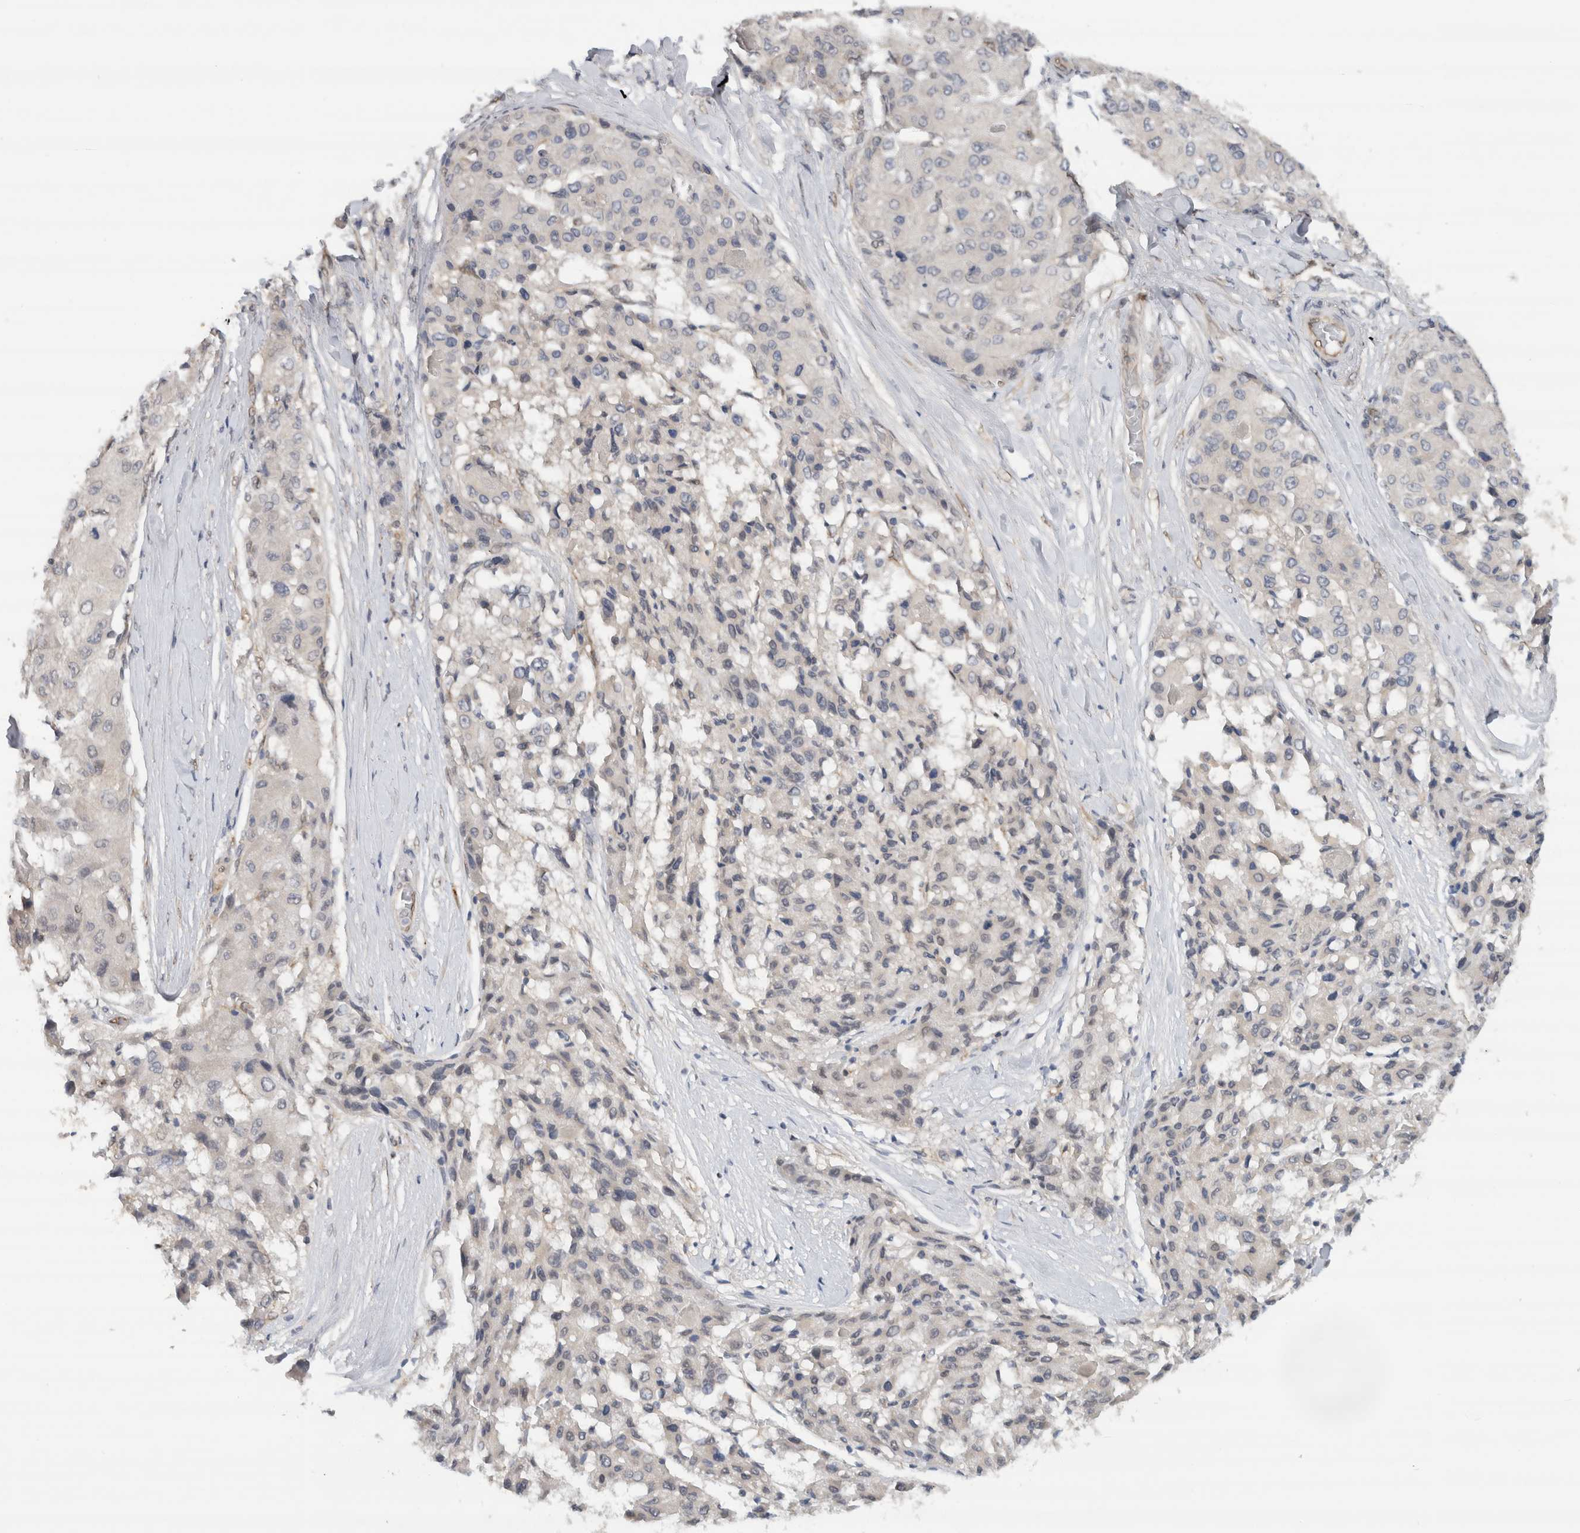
{"staining": {"intensity": "negative", "quantity": "none", "location": "none"}, "tissue": "liver cancer", "cell_type": "Tumor cells", "image_type": "cancer", "snomed": [{"axis": "morphology", "description": "Carcinoma, Hepatocellular, NOS"}, {"axis": "topography", "description": "Liver"}], "caption": "High power microscopy histopathology image of an immunohistochemistry (IHC) photomicrograph of liver cancer, revealing no significant expression in tumor cells. (IHC, brightfield microscopy, high magnification).", "gene": "EIF4G3", "patient": {"sex": "male", "age": 80}}